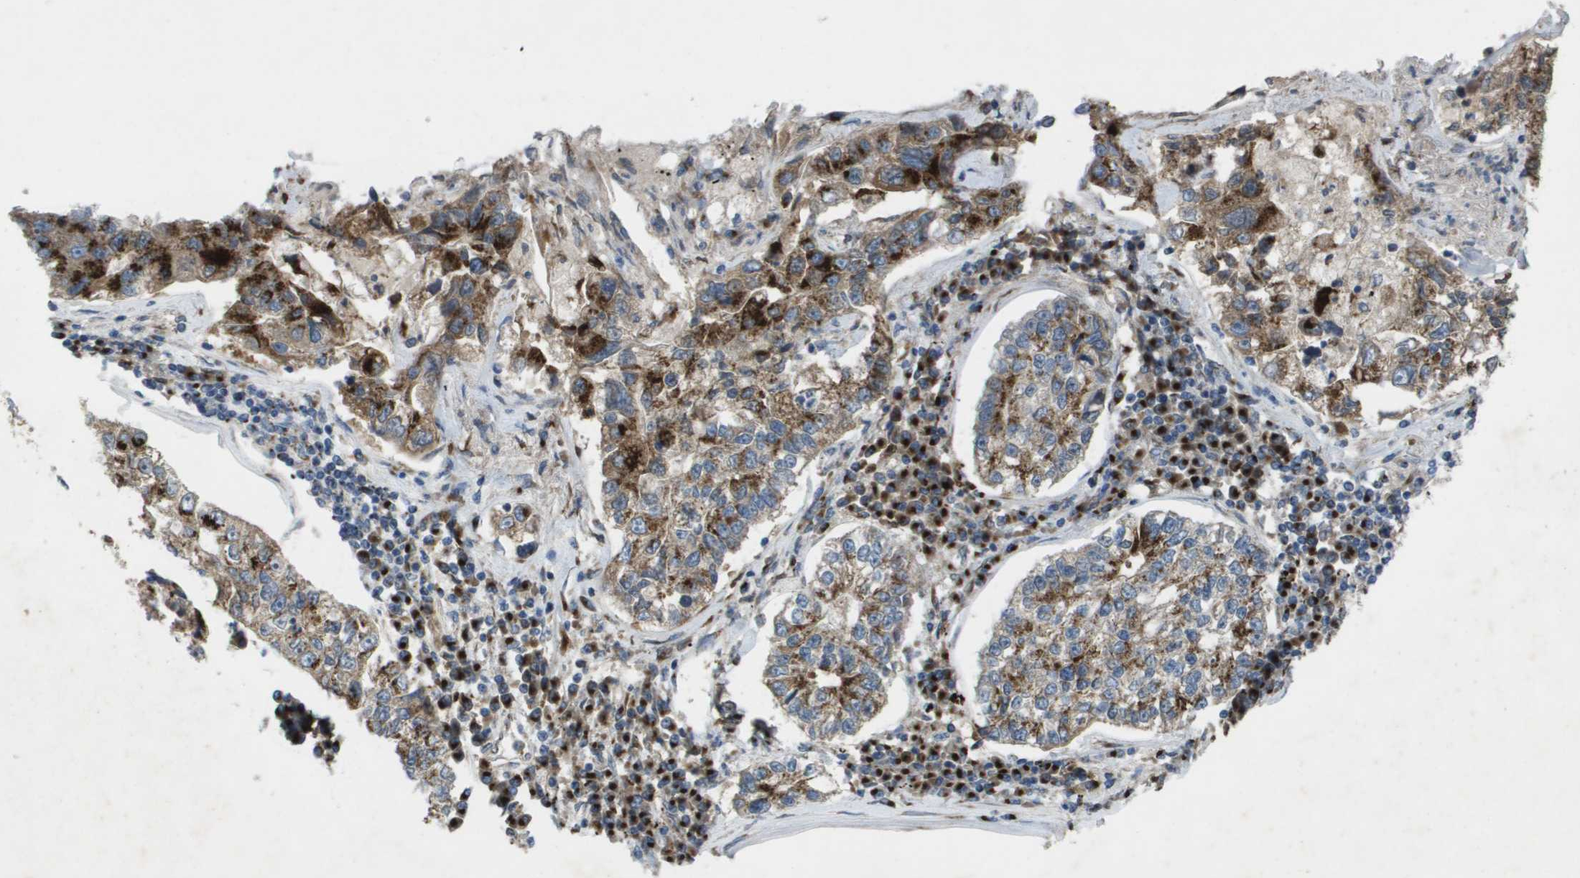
{"staining": {"intensity": "strong", "quantity": ">75%", "location": "cytoplasmic/membranous"}, "tissue": "lung cancer", "cell_type": "Tumor cells", "image_type": "cancer", "snomed": [{"axis": "morphology", "description": "Adenocarcinoma, NOS"}, {"axis": "topography", "description": "Lung"}], "caption": "Human lung cancer (adenocarcinoma) stained with a protein marker shows strong staining in tumor cells.", "gene": "QSOX2", "patient": {"sex": "male", "age": 49}}